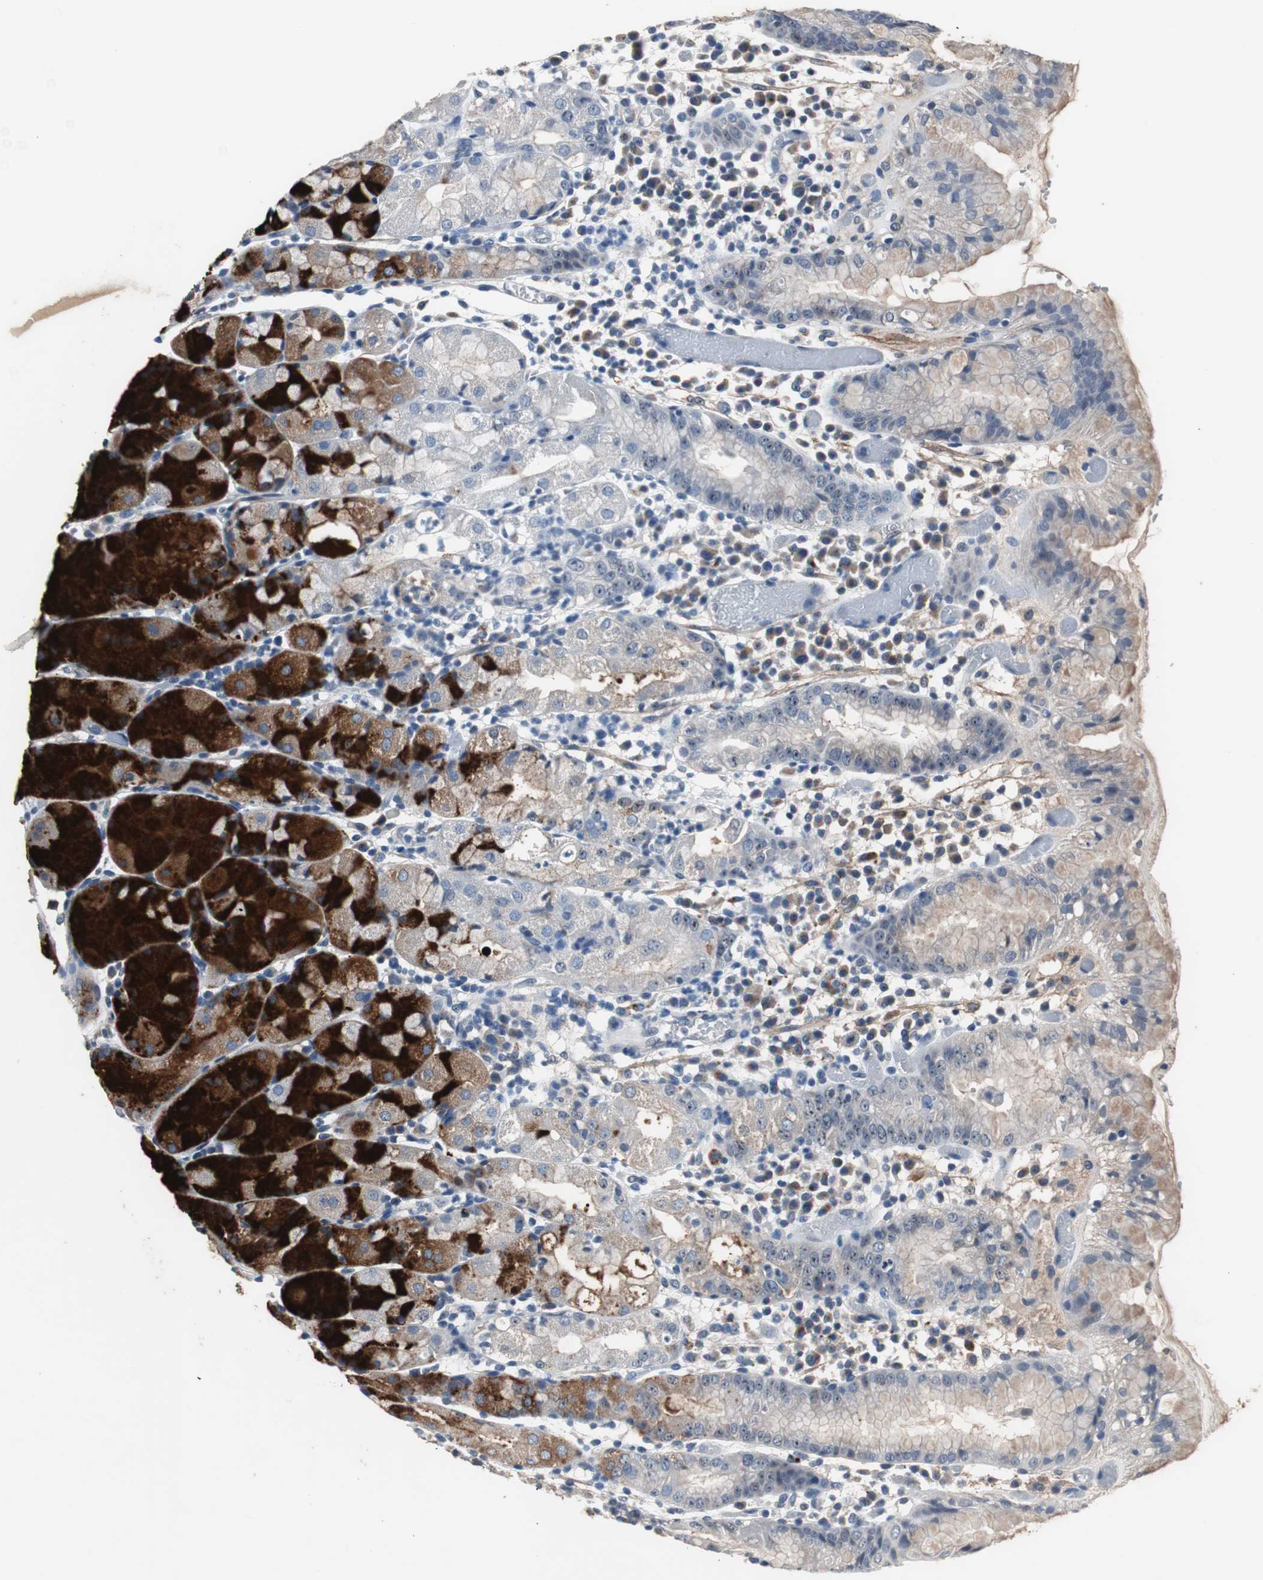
{"staining": {"intensity": "strong", "quantity": "25%-75%", "location": "cytoplasmic/membranous"}, "tissue": "stomach", "cell_type": "Glandular cells", "image_type": "normal", "snomed": [{"axis": "morphology", "description": "Normal tissue, NOS"}, {"axis": "topography", "description": "Stomach"}, {"axis": "topography", "description": "Stomach, lower"}], "caption": "A brown stain labels strong cytoplasmic/membranous staining of a protein in glandular cells of benign stomach.", "gene": "PCYT1B", "patient": {"sex": "female", "age": 75}}